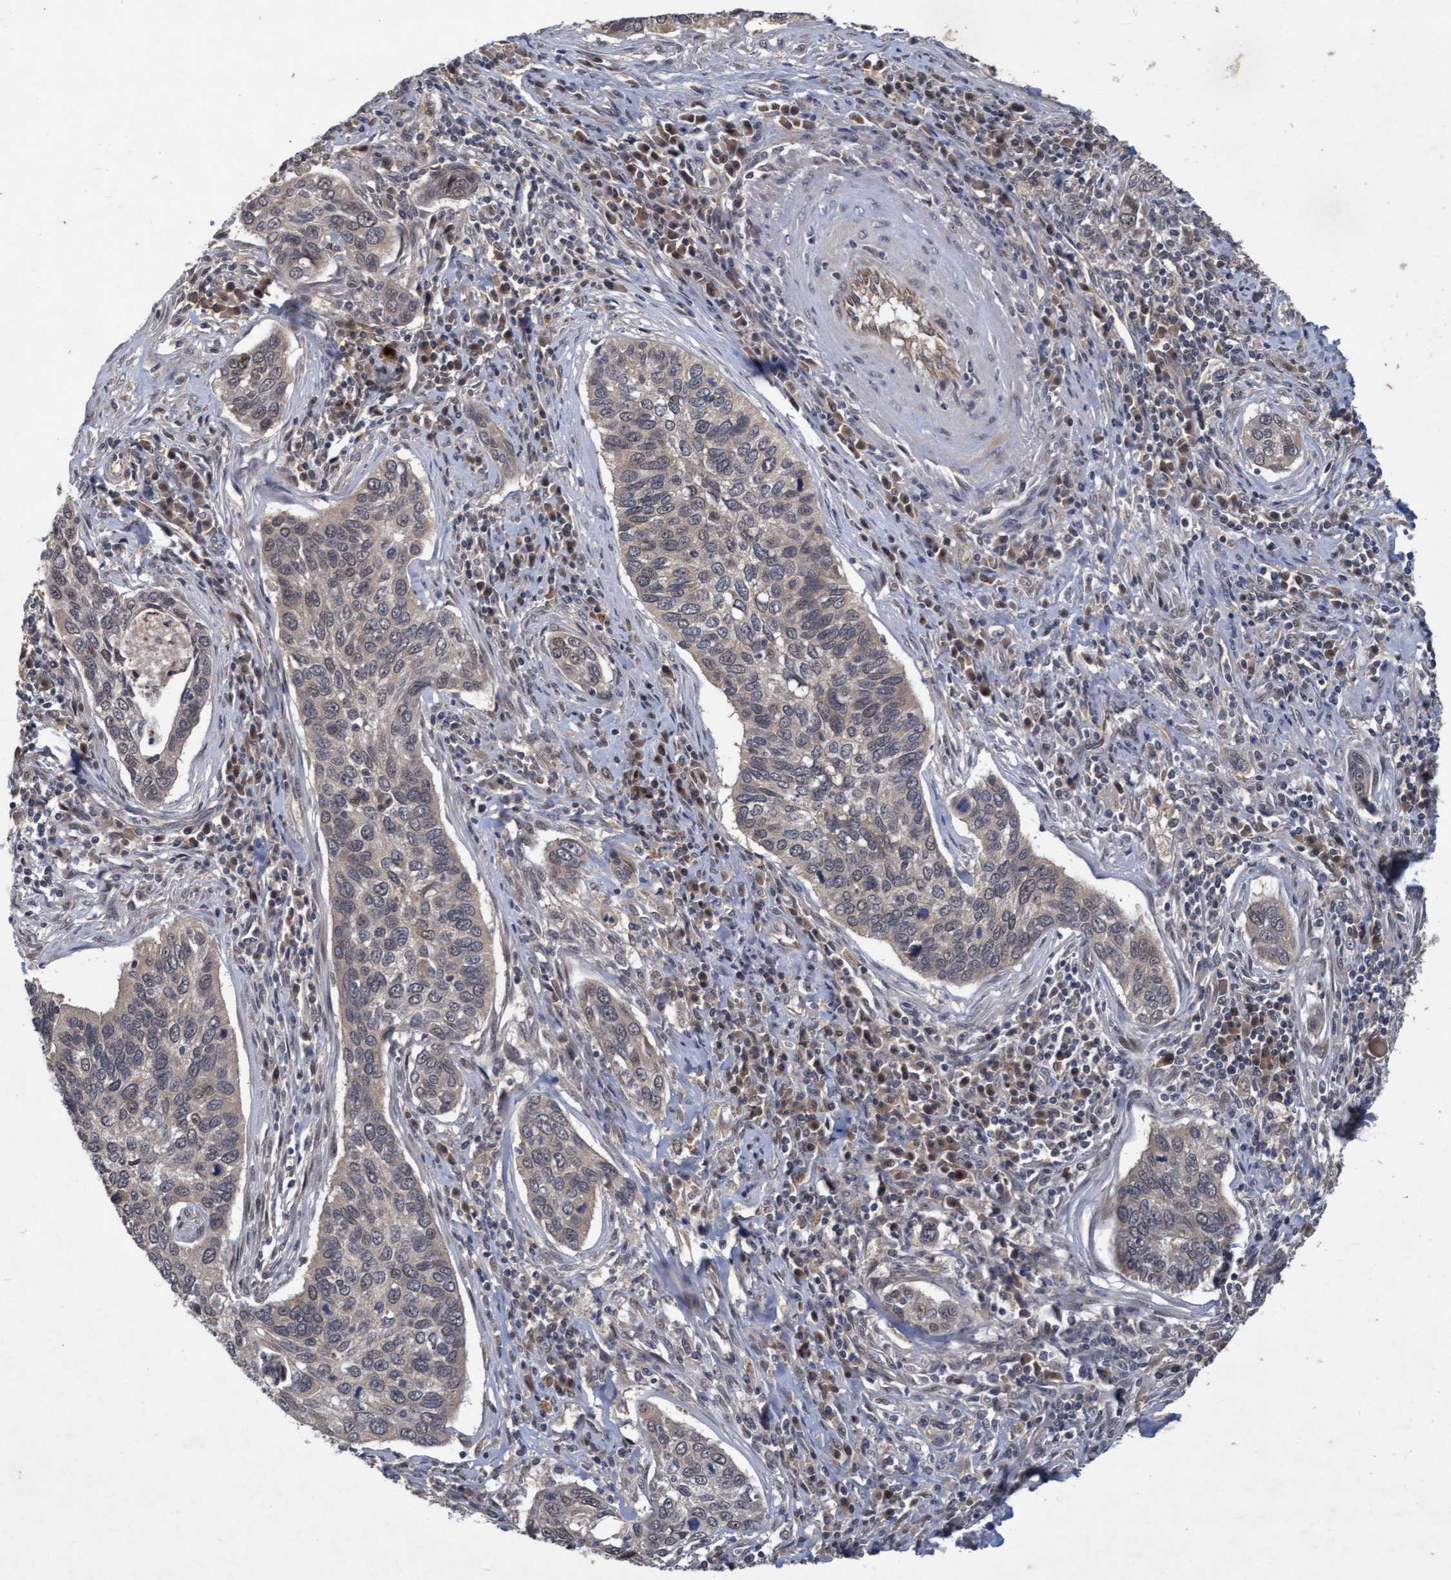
{"staining": {"intensity": "weak", "quantity": "25%-75%", "location": "cytoplasmic/membranous,nuclear"}, "tissue": "cervical cancer", "cell_type": "Tumor cells", "image_type": "cancer", "snomed": [{"axis": "morphology", "description": "Squamous cell carcinoma, NOS"}, {"axis": "topography", "description": "Cervix"}], "caption": "Cervical cancer stained with a protein marker displays weak staining in tumor cells.", "gene": "PSMB6", "patient": {"sex": "female", "age": 53}}